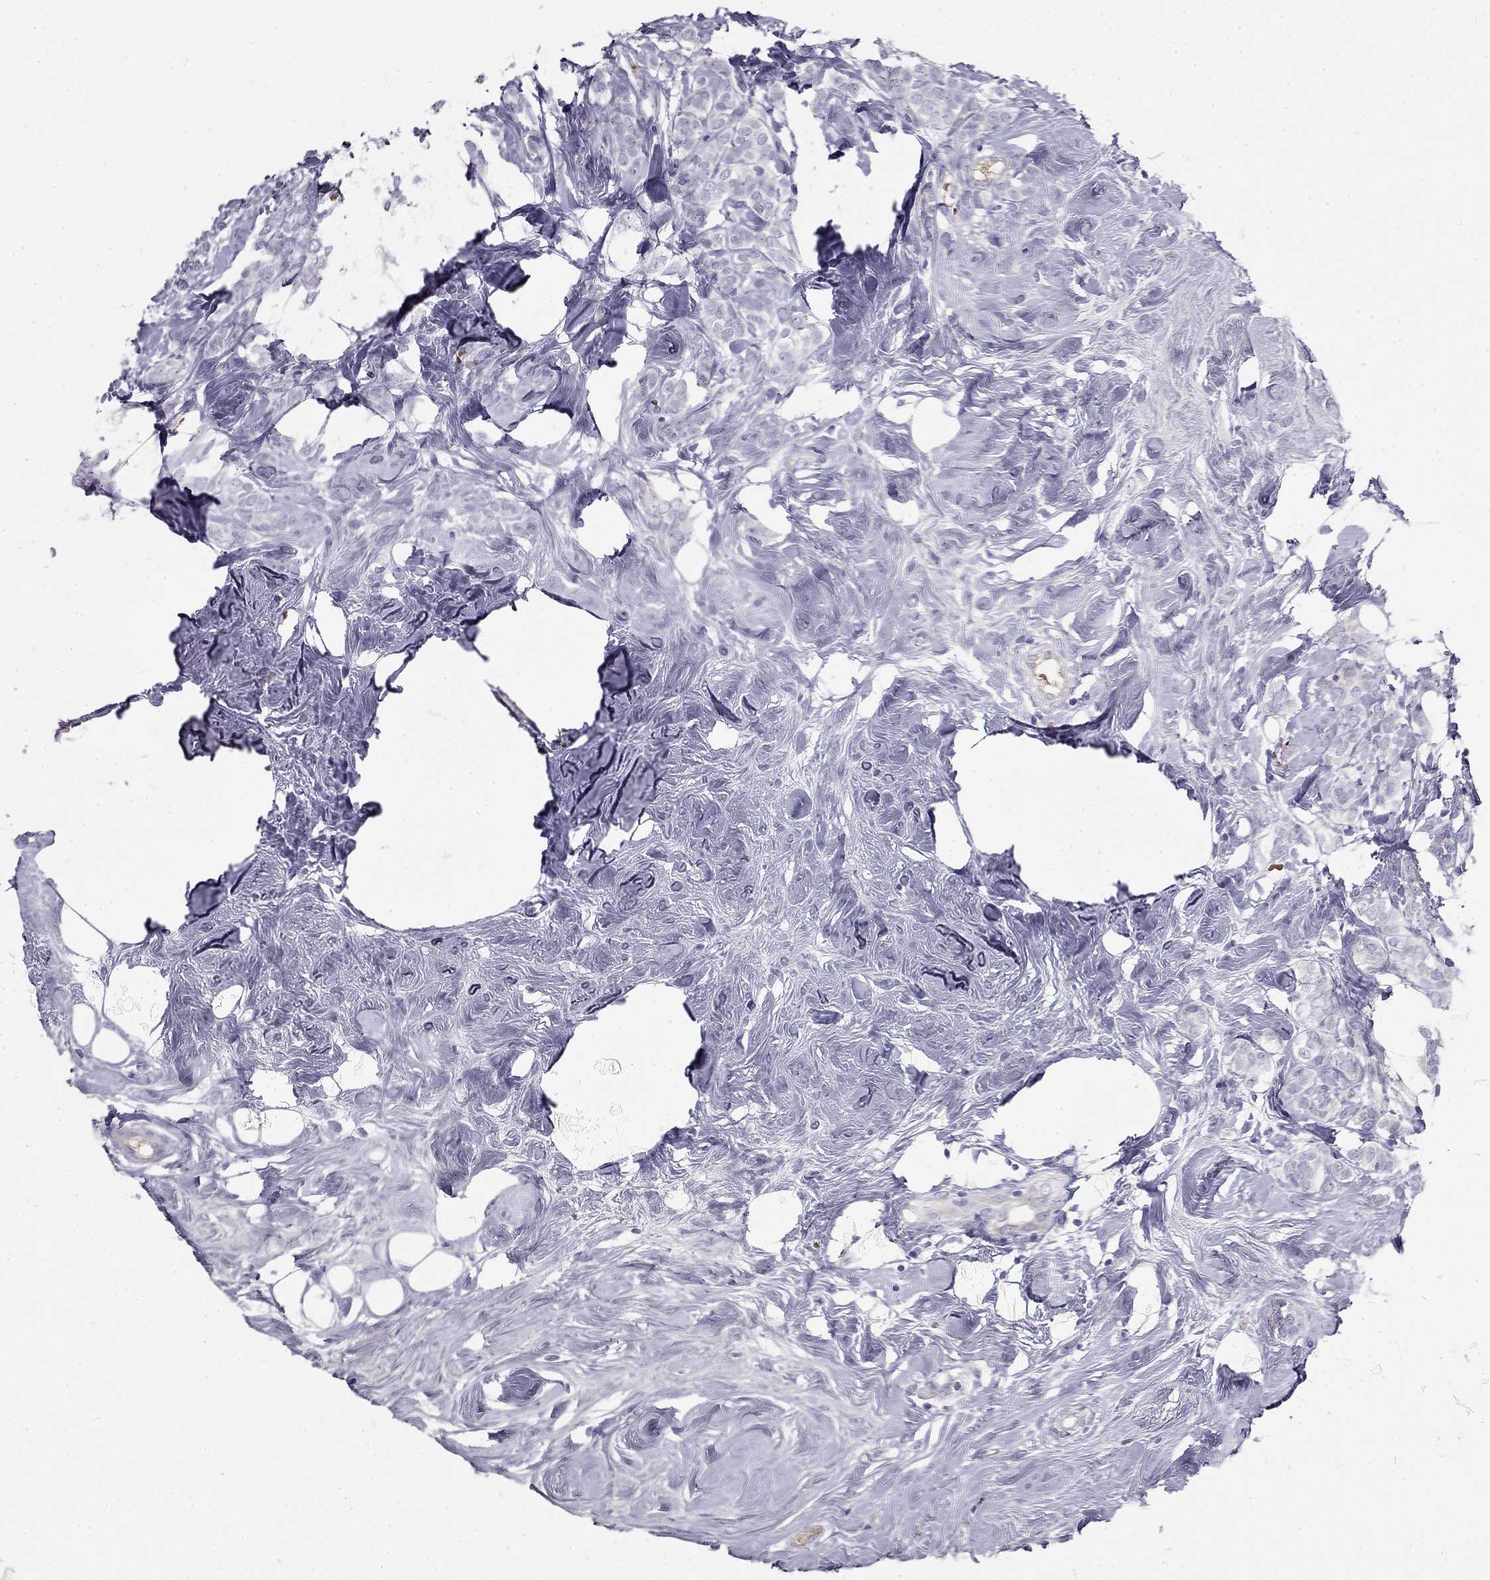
{"staining": {"intensity": "negative", "quantity": "none", "location": "none"}, "tissue": "breast cancer", "cell_type": "Tumor cells", "image_type": "cancer", "snomed": [{"axis": "morphology", "description": "Lobular carcinoma"}, {"axis": "topography", "description": "Breast"}], "caption": "The micrograph exhibits no significant positivity in tumor cells of lobular carcinoma (breast).", "gene": "RHD", "patient": {"sex": "female", "age": 49}}